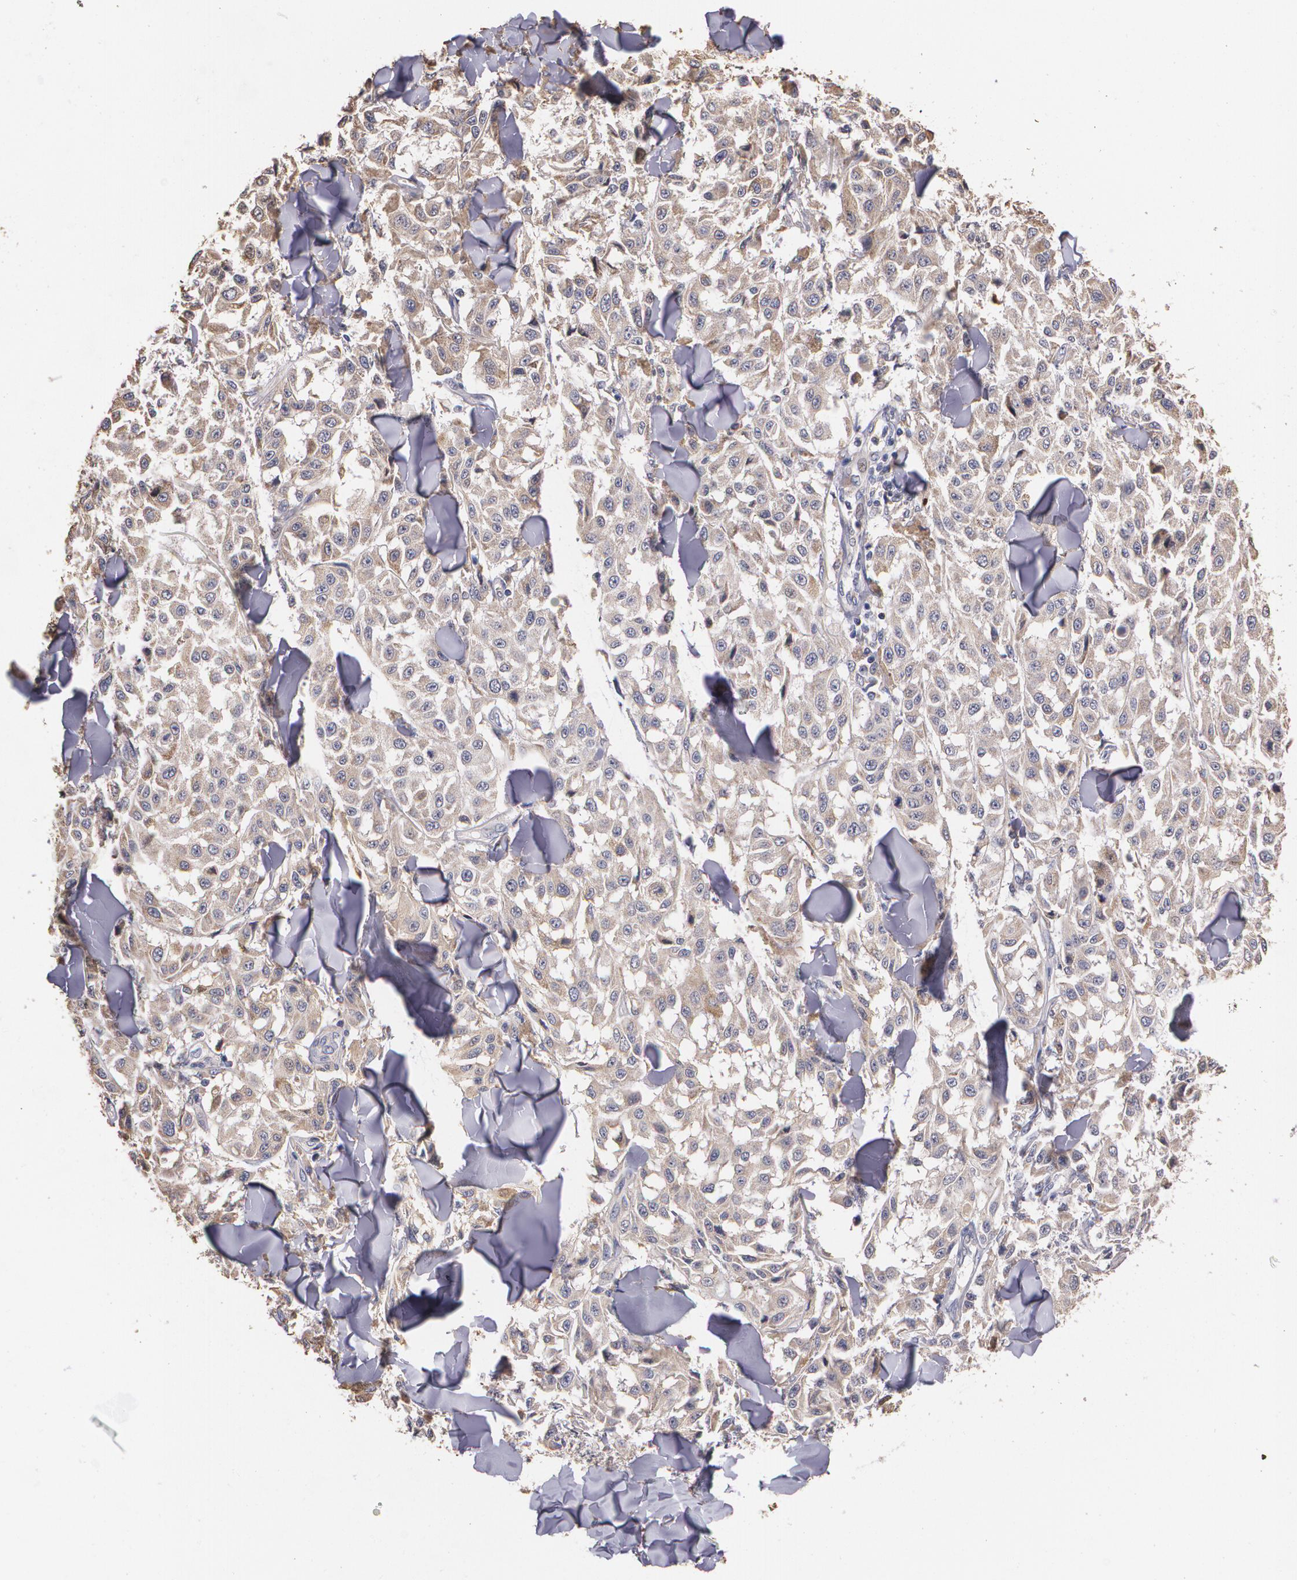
{"staining": {"intensity": "moderate", "quantity": ">75%", "location": "cytoplasmic/membranous"}, "tissue": "melanoma", "cell_type": "Tumor cells", "image_type": "cancer", "snomed": [{"axis": "morphology", "description": "Malignant melanoma, NOS"}, {"axis": "topography", "description": "Skin"}], "caption": "Tumor cells display medium levels of moderate cytoplasmic/membranous positivity in about >75% of cells in human melanoma.", "gene": "ATF3", "patient": {"sex": "female", "age": 64}}